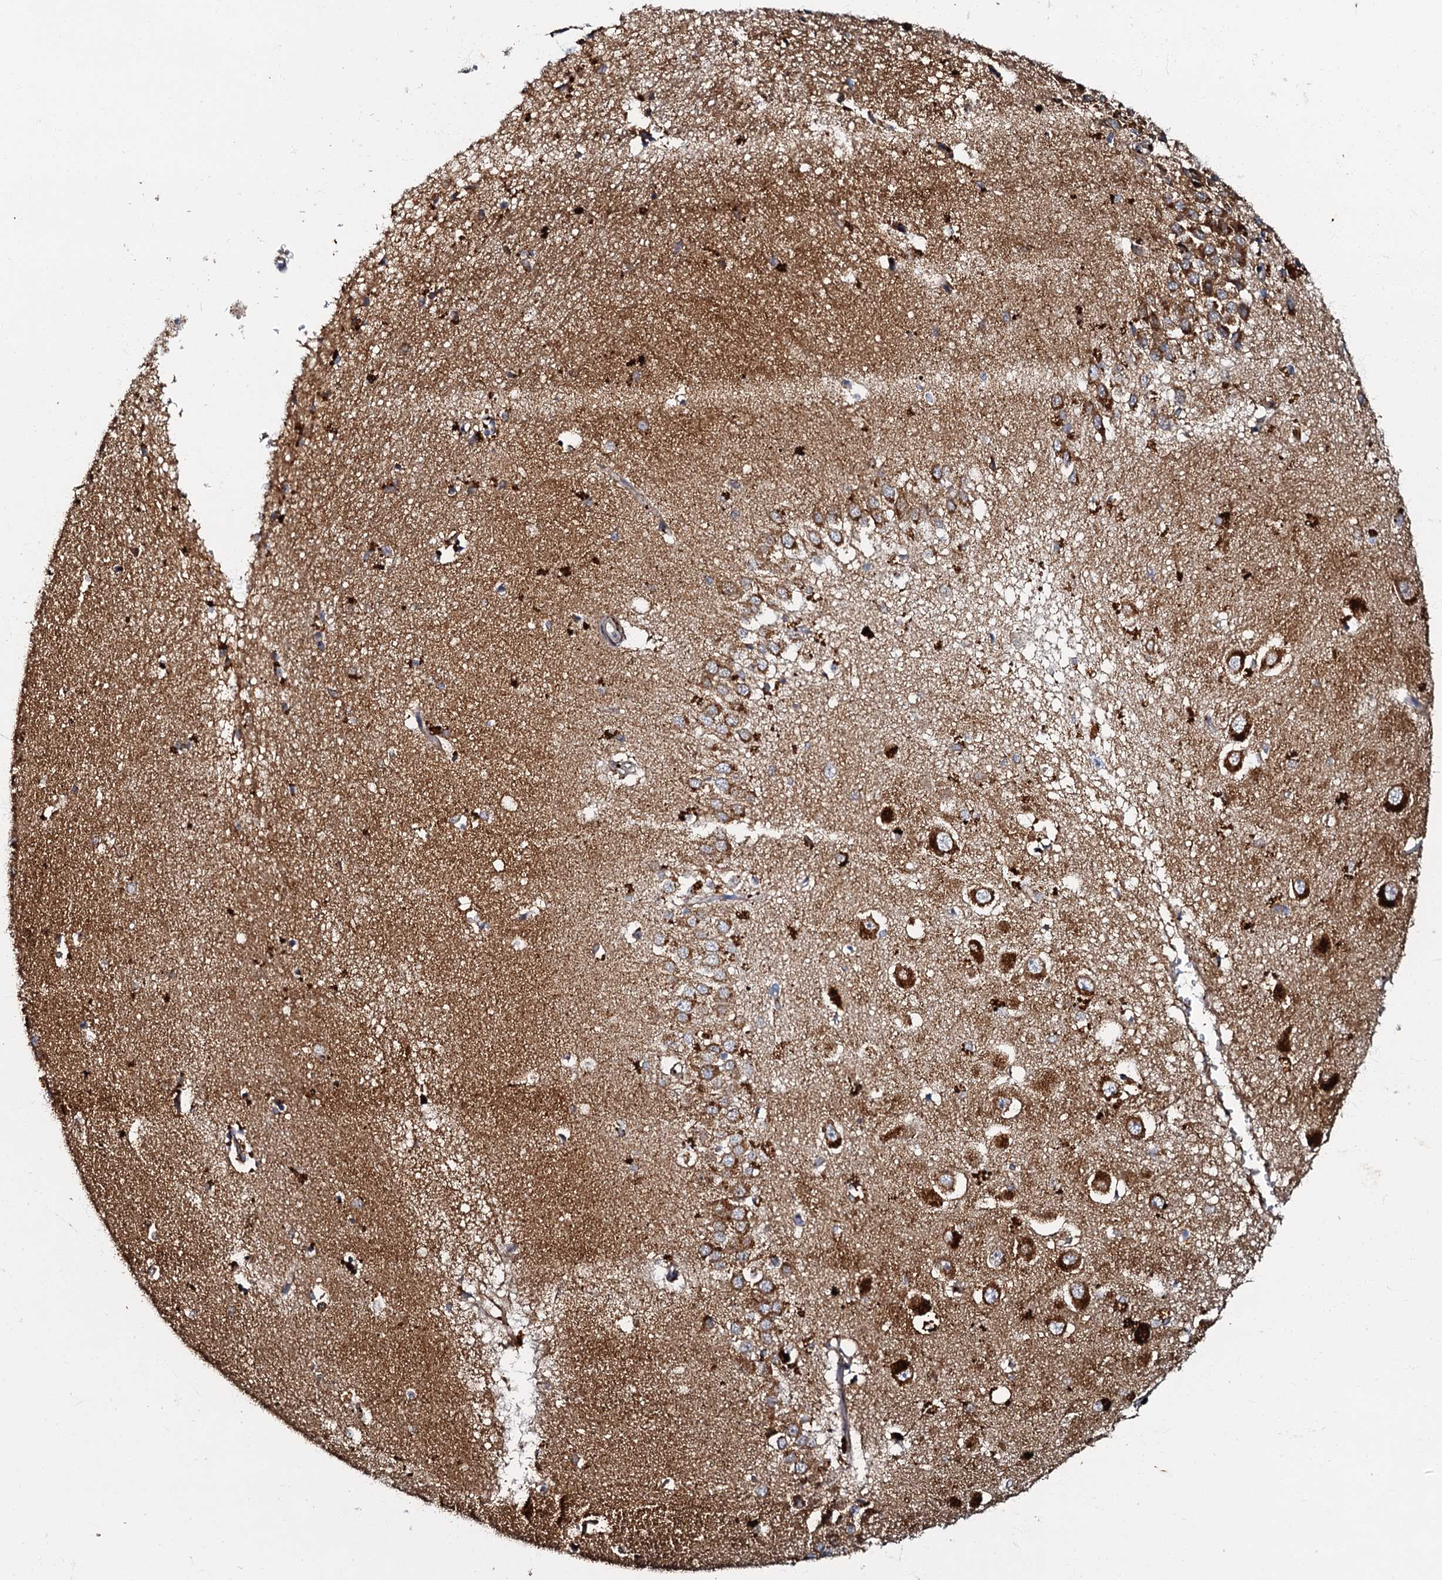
{"staining": {"intensity": "strong", "quantity": "<25%", "location": "cytoplasmic/membranous"}, "tissue": "hippocampus", "cell_type": "Glial cells", "image_type": "normal", "snomed": [{"axis": "morphology", "description": "Normal tissue, NOS"}, {"axis": "topography", "description": "Hippocampus"}], "caption": "A medium amount of strong cytoplasmic/membranous expression is appreciated in approximately <25% of glial cells in benign hippocampus. The staining was performed using DAB to visualize the protein expression in brown, while the nuclei were stained in blue with hematoxylin (Magnification: 20x).", "gene": "NDUFA12", "patient": {"sex": "female", "age": 64}}